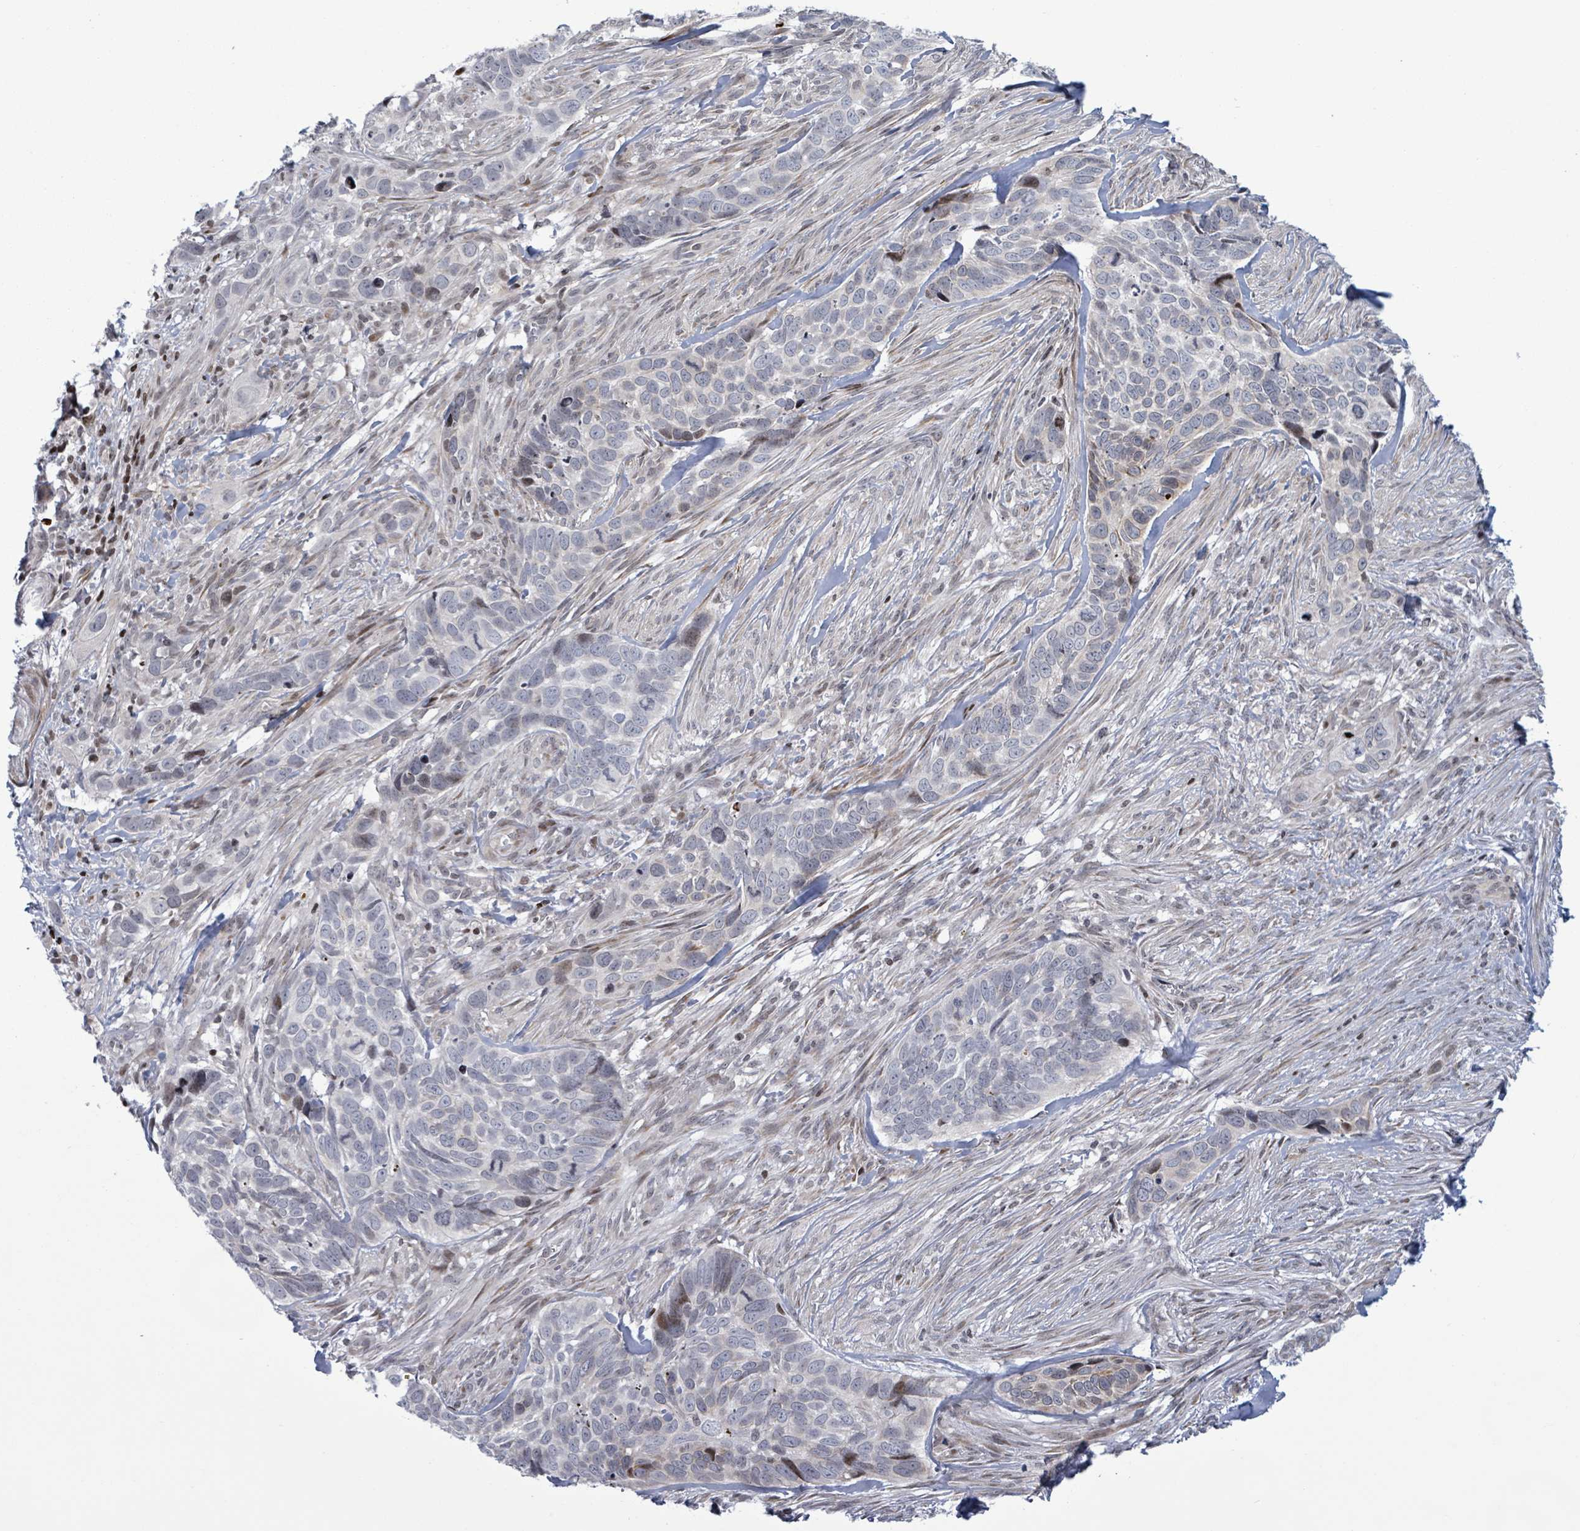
{"staining": {"intensity": "moderate", "quantity": "<25%", "location": "nuclear"}, "tissue": "skin cancer", "cell_type": "Tumor cells", "image_type": "cancer", "snomed": [{"axis": "morphology", "description": "Basal cell carcinoma"}, {"axis": "topography", "description": "Skin"}], "caption": "Human skin basal cell carcinoma stained with a protein marker reveals moderate staining in tumor cells.", "gene": "FNDC4", "patient": {"sex": "female", "age": 82}}